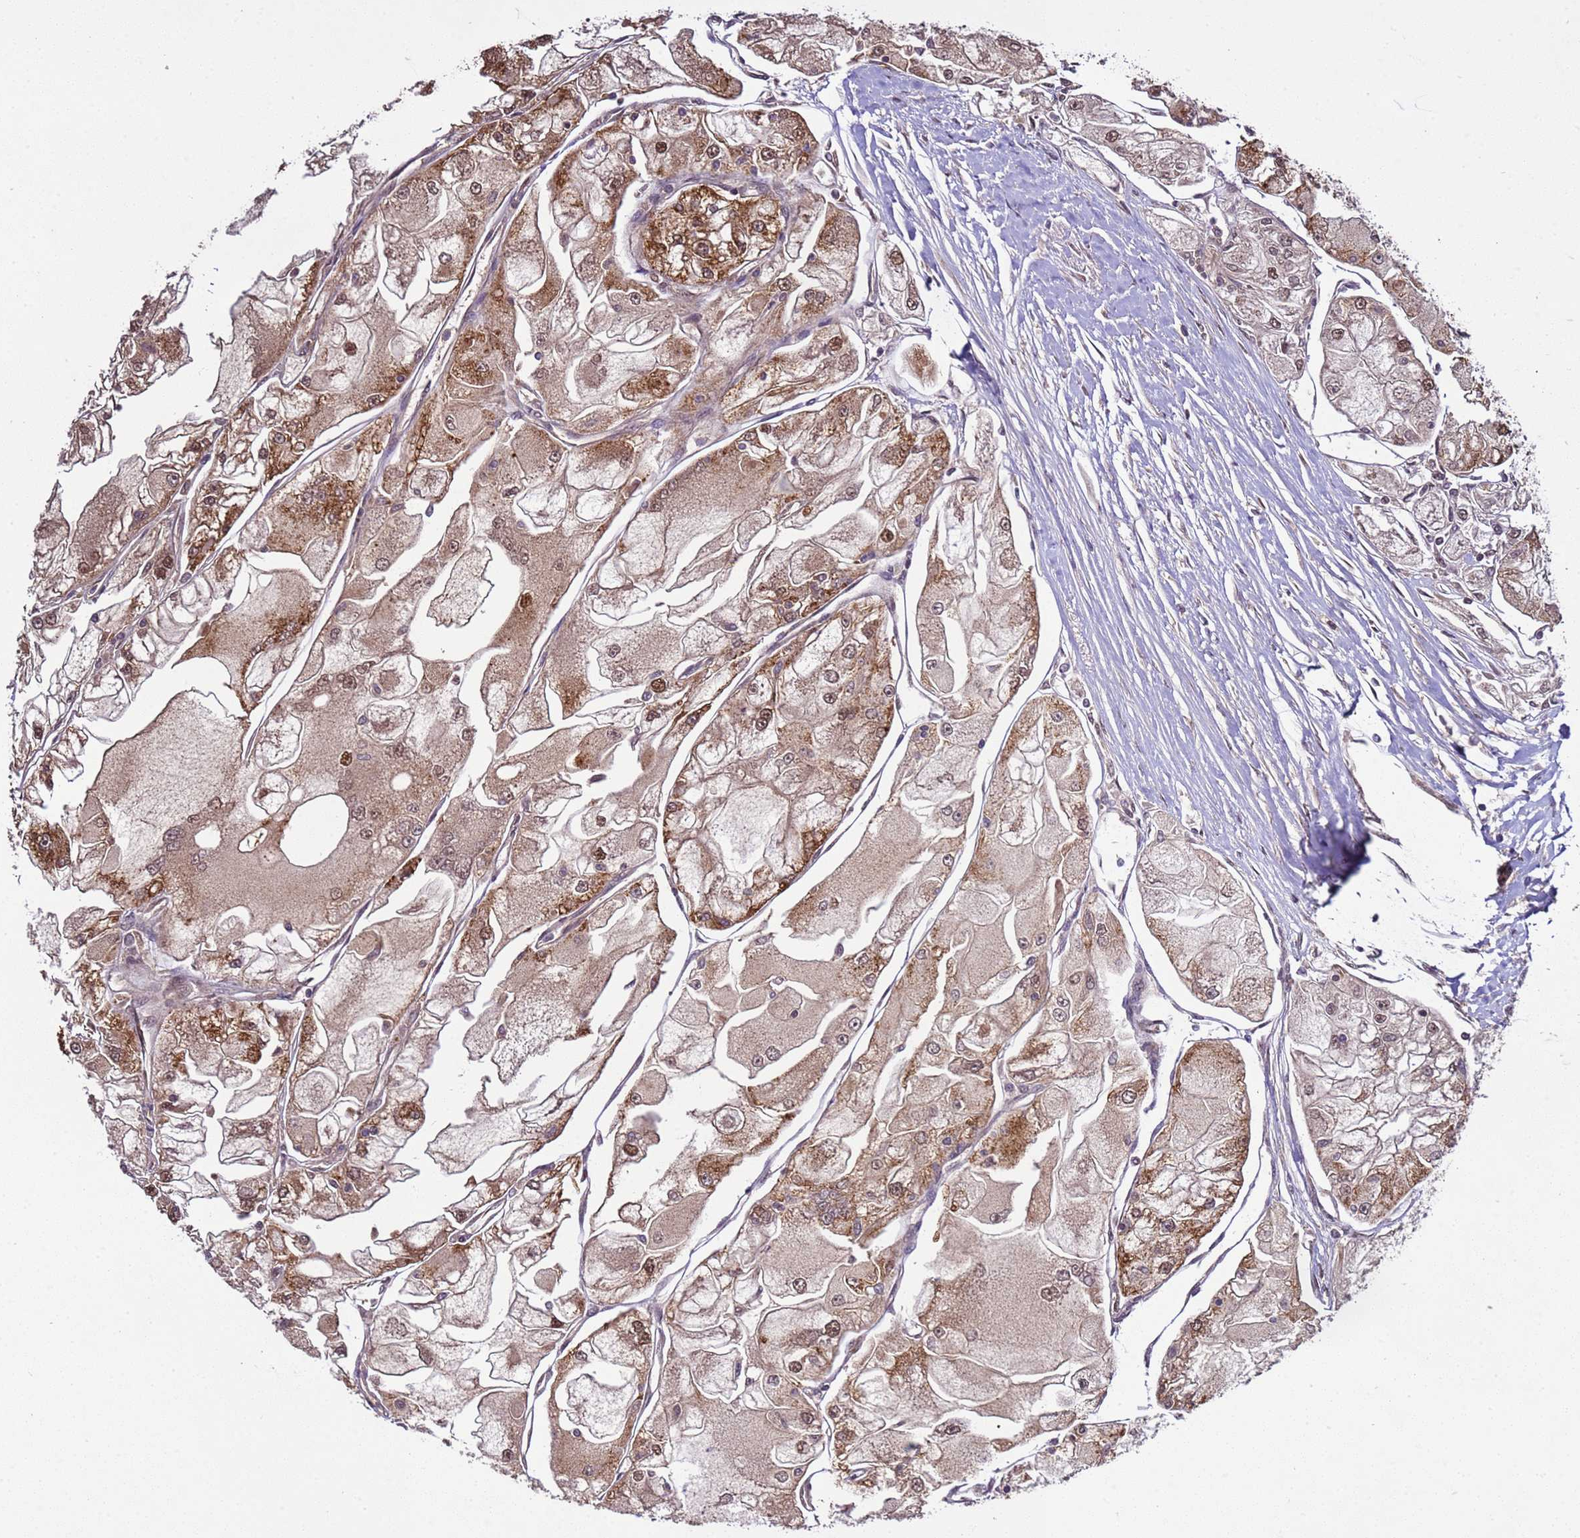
{"staining": {"intensity": "moderate", "quantity": ">75%", "location": "cytoplasmic/membranous,nuclear"}, "tissue": "renal cancer", "cell_type": "Tumor cells", "image_type": "cancer", "snomed": [{"axis": "morphology", "description": "Adenocarcinoma, NOS"}, {"axis": "topography", "description": "Kidney"}], "caption": "This histopathology image shows immunohistochemistry staining of renal cancer, with medium moderate cytoplasmic/membranous and nuclear positivity in approximately >75% of tumor cells.", "gene": "GEN1", "patient": {"sex": "female", "age": 72}}